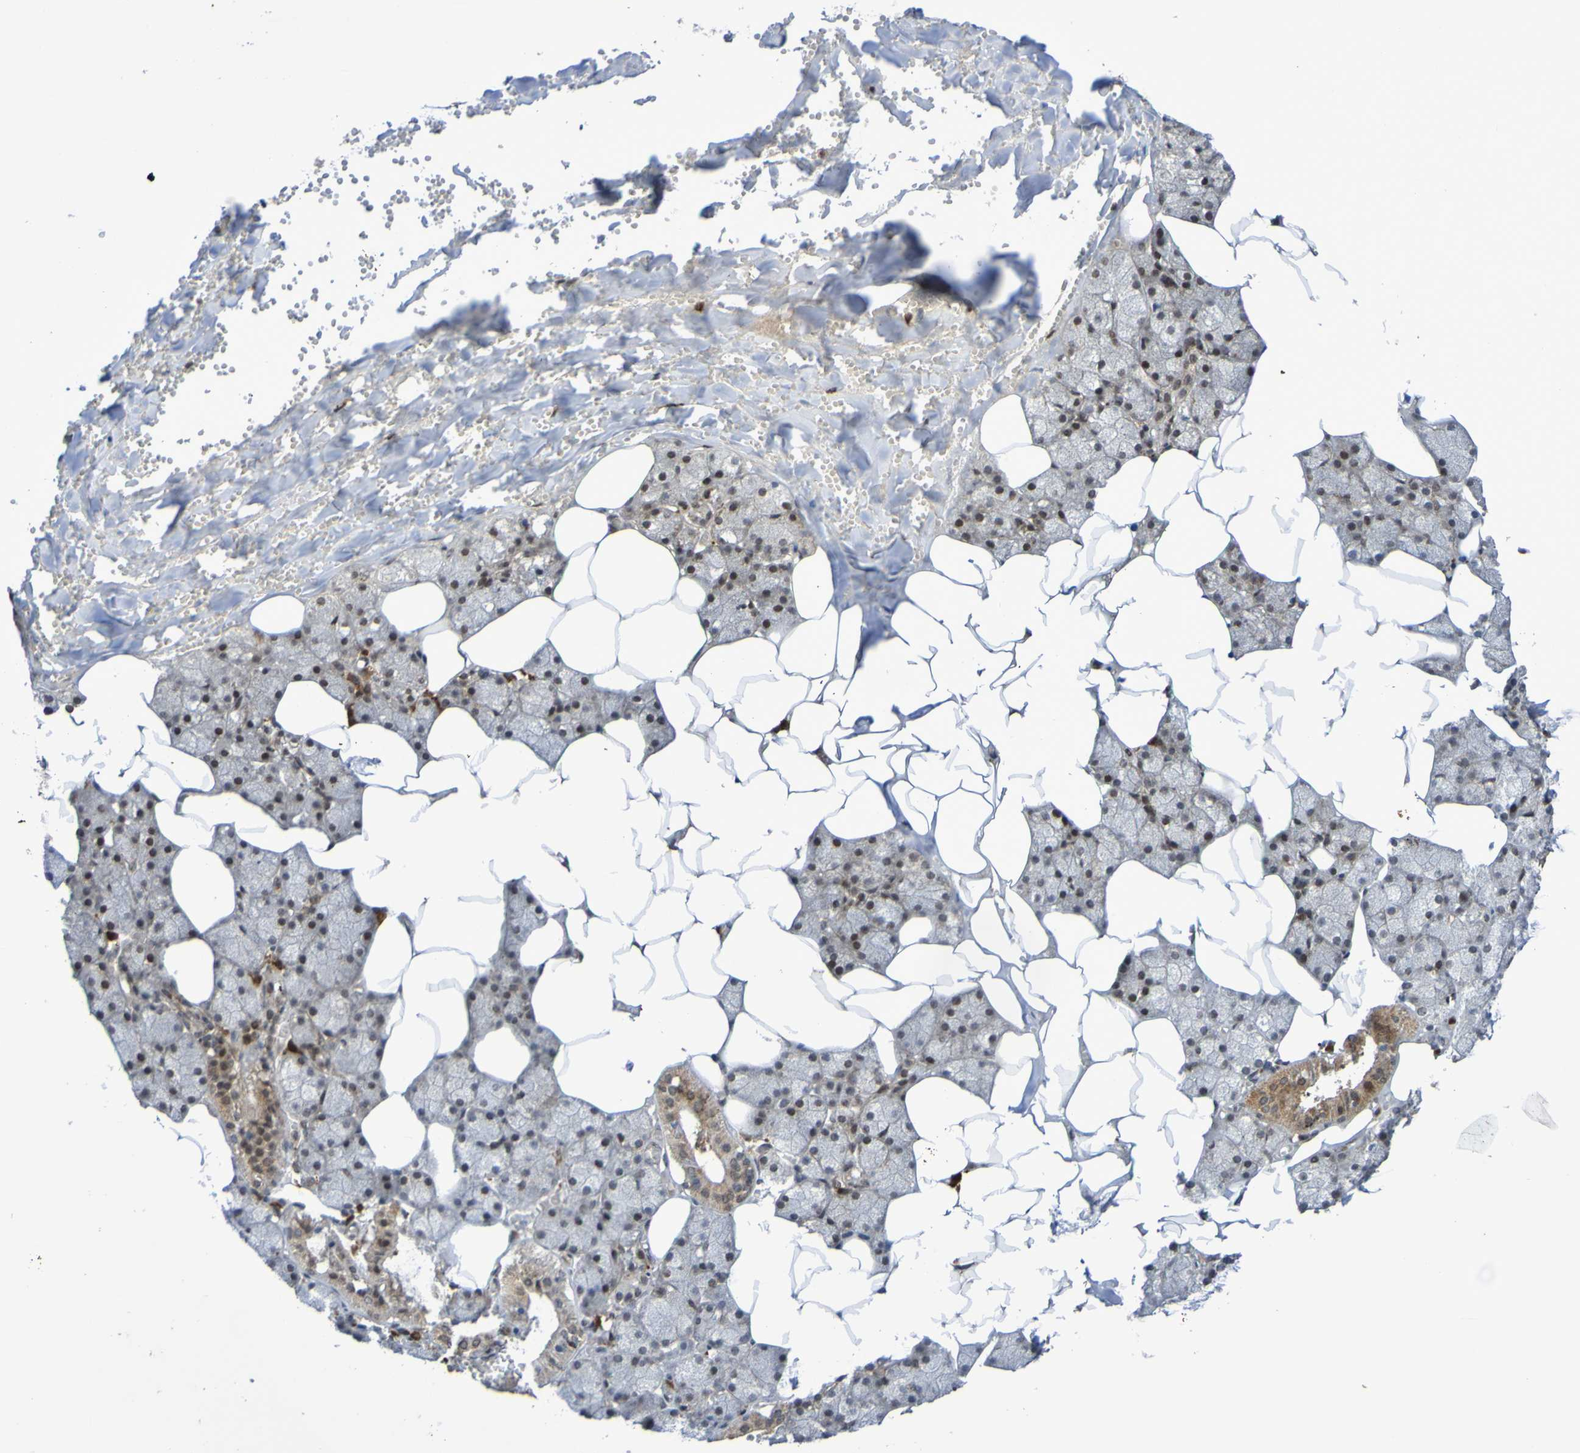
{"staining": {"intensity": "moderate", "quantity": ">75%", "location": "cytoplasmic/membranous"}, "tissue": "salivary gland", "cell_type": "Glandular cells", "image_type": "normal", "snomed": [{"axis": "morphology", "description": "Normal tissue, NOS"}, {"axis": "topography", "description": "Salivary gland"}], "caption": "Benign salivary gland demonstrates moderate cytoplasmic/membranous staining in about >75% of glandular cells.", "gene": "ITLN1", "patient": {"sex": "male", "age": 62}}